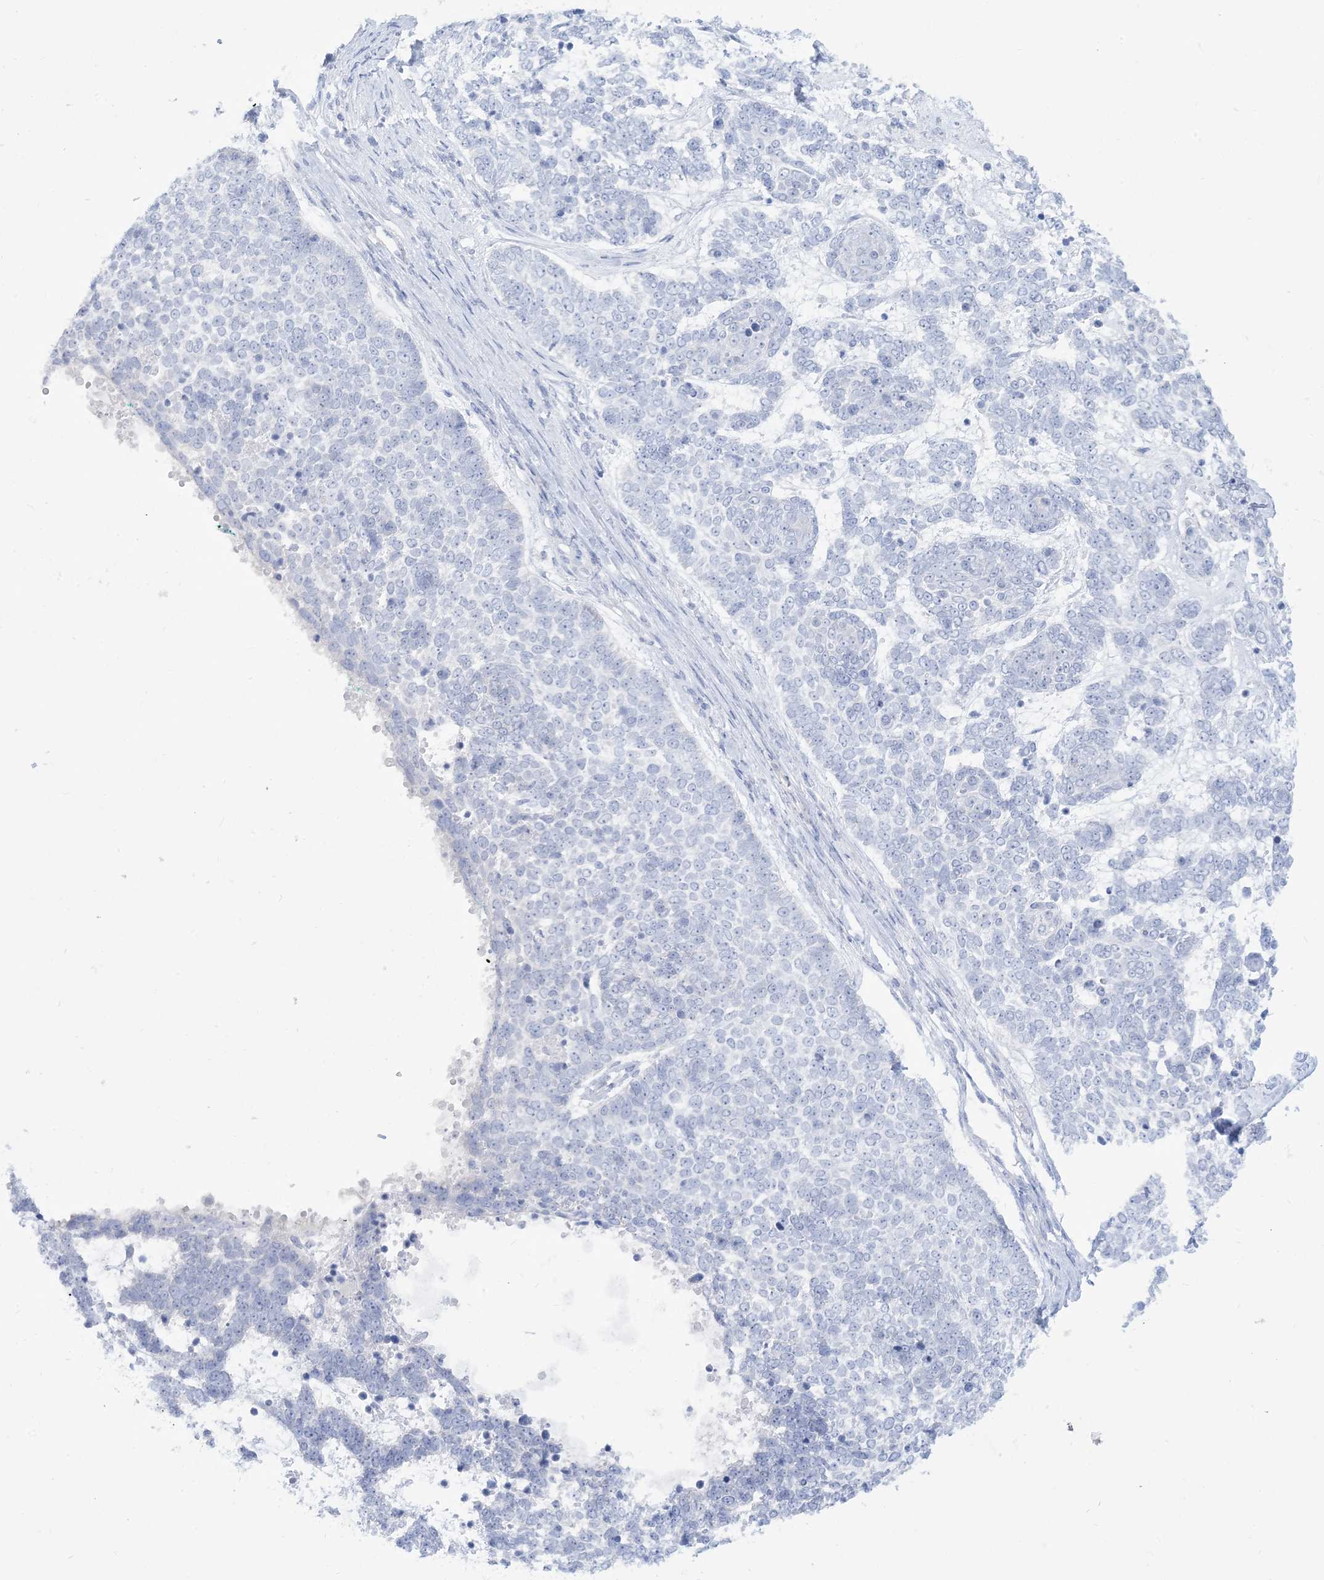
{"staining": {"intensity": "negative", "quantity": "none", "location": "none"}, "tissue": "skin cancer", "cell_type": "Tumor cells", "image_type": "cancer", "snomed": [{"axis": "morphology", "description": "Basal cell carcinoma"}, {"axis": "topography", "description": "Skin"}], "caption": "High magnification brightfield microscopy of basal cell carcinoma (skin) stained with DAB (3,3'-diaminobenzidine) (brown) and counterstained with hematoxylin (blue): tumor cells show no significant expression.", "gene": "MARS2", "patient": {"sex": "female", "age": 81}}